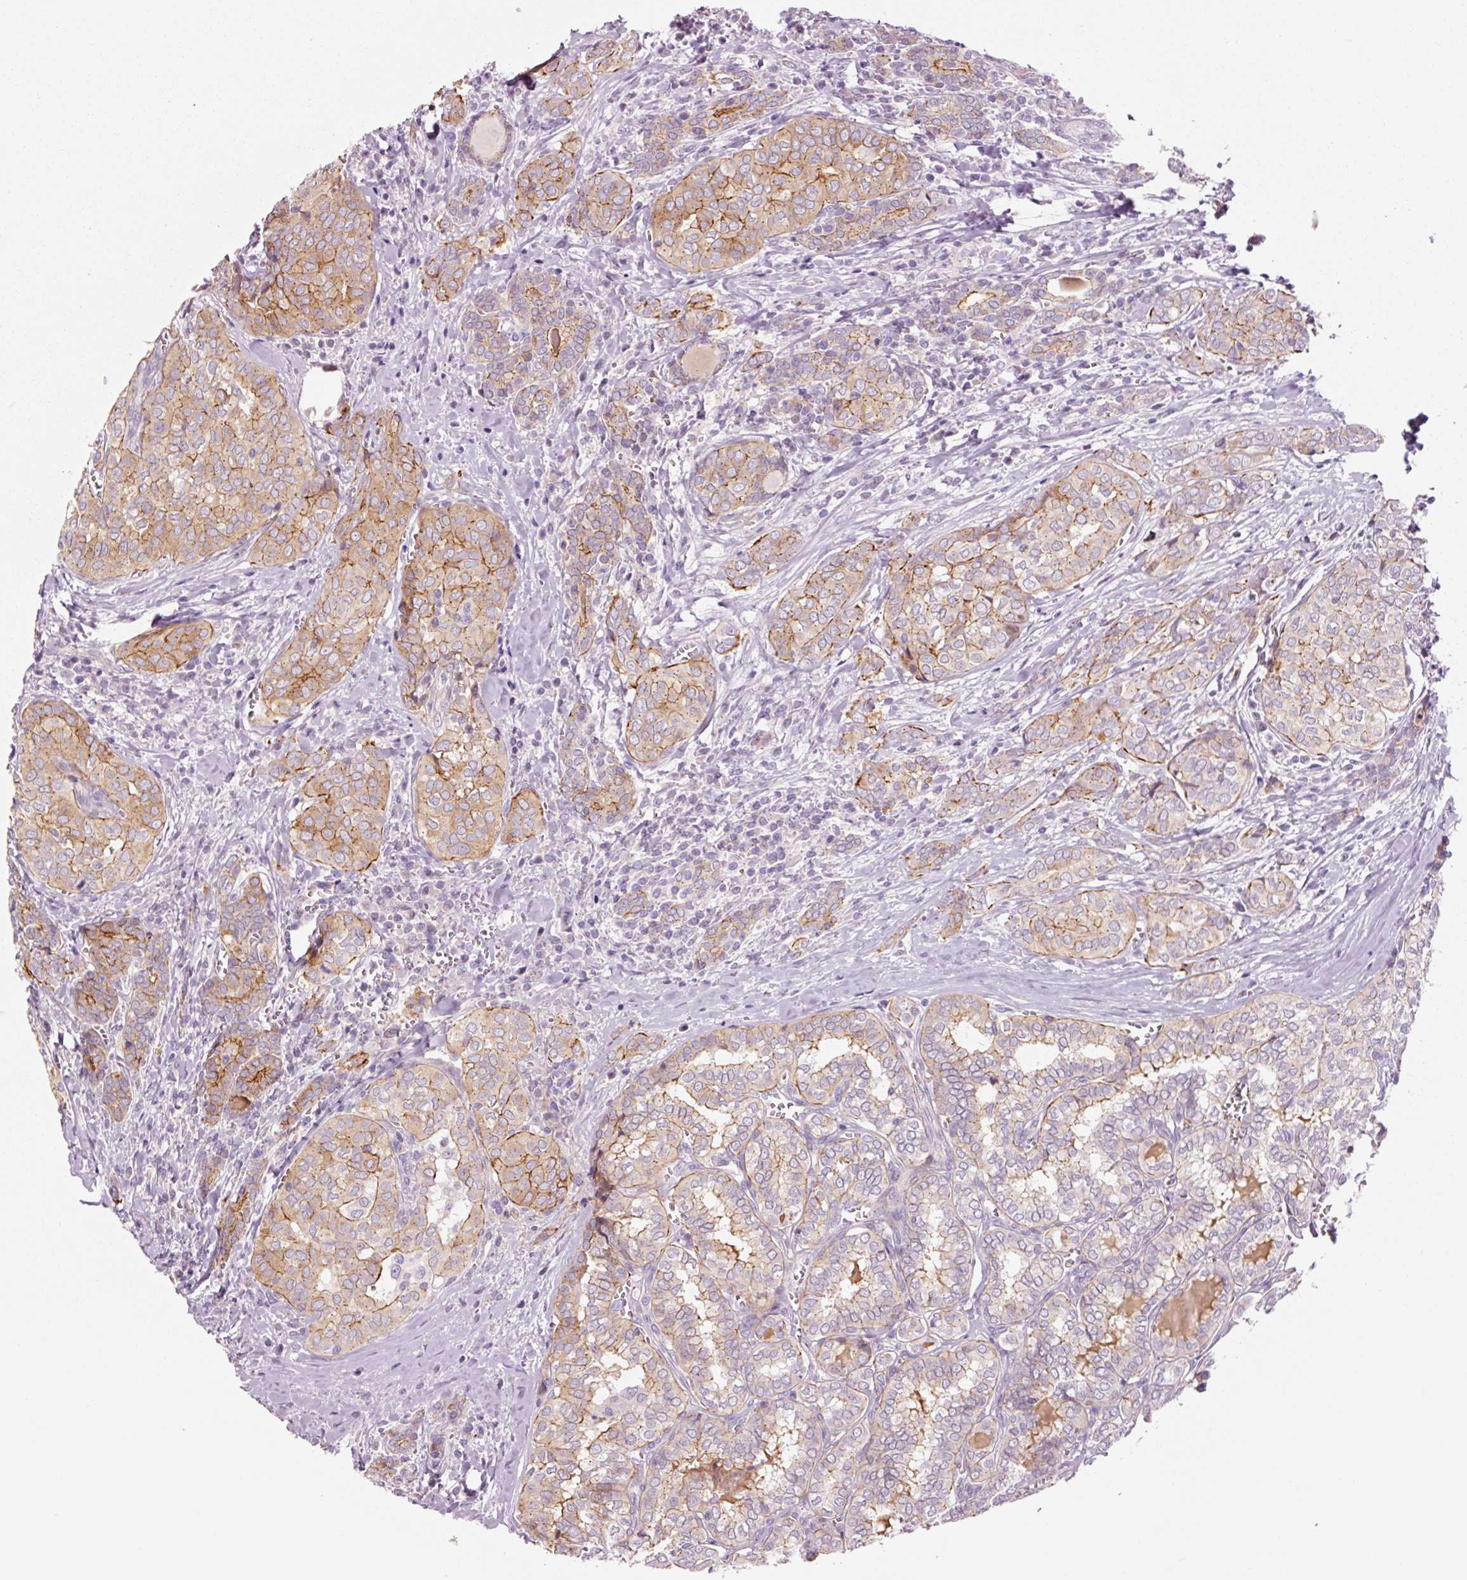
{"staining": {"intensity": "moderate", "quantity": "25%-75%", "location": "cytoplasmic/membranous"}, "tissue": "thyroid cancer", "cell_type": "Tumor cells", "image_type": "cancer", "snomed": [{"axis": "morphology", "description": "Papillary adenocarcinoma, NOS"}, {"axis": "topography", "description": "Thyroid gland"}], "caption": "Immunohistochemical staining of thyroid cancer (papillary adenocarcinoma) reveals medium levels of moderate cytoplasmic/membranous protein positivity in approximately 25%-75% of tumor cells.", "gene": "DAPP1", "patient": {"sex": "female", "age": 30}}